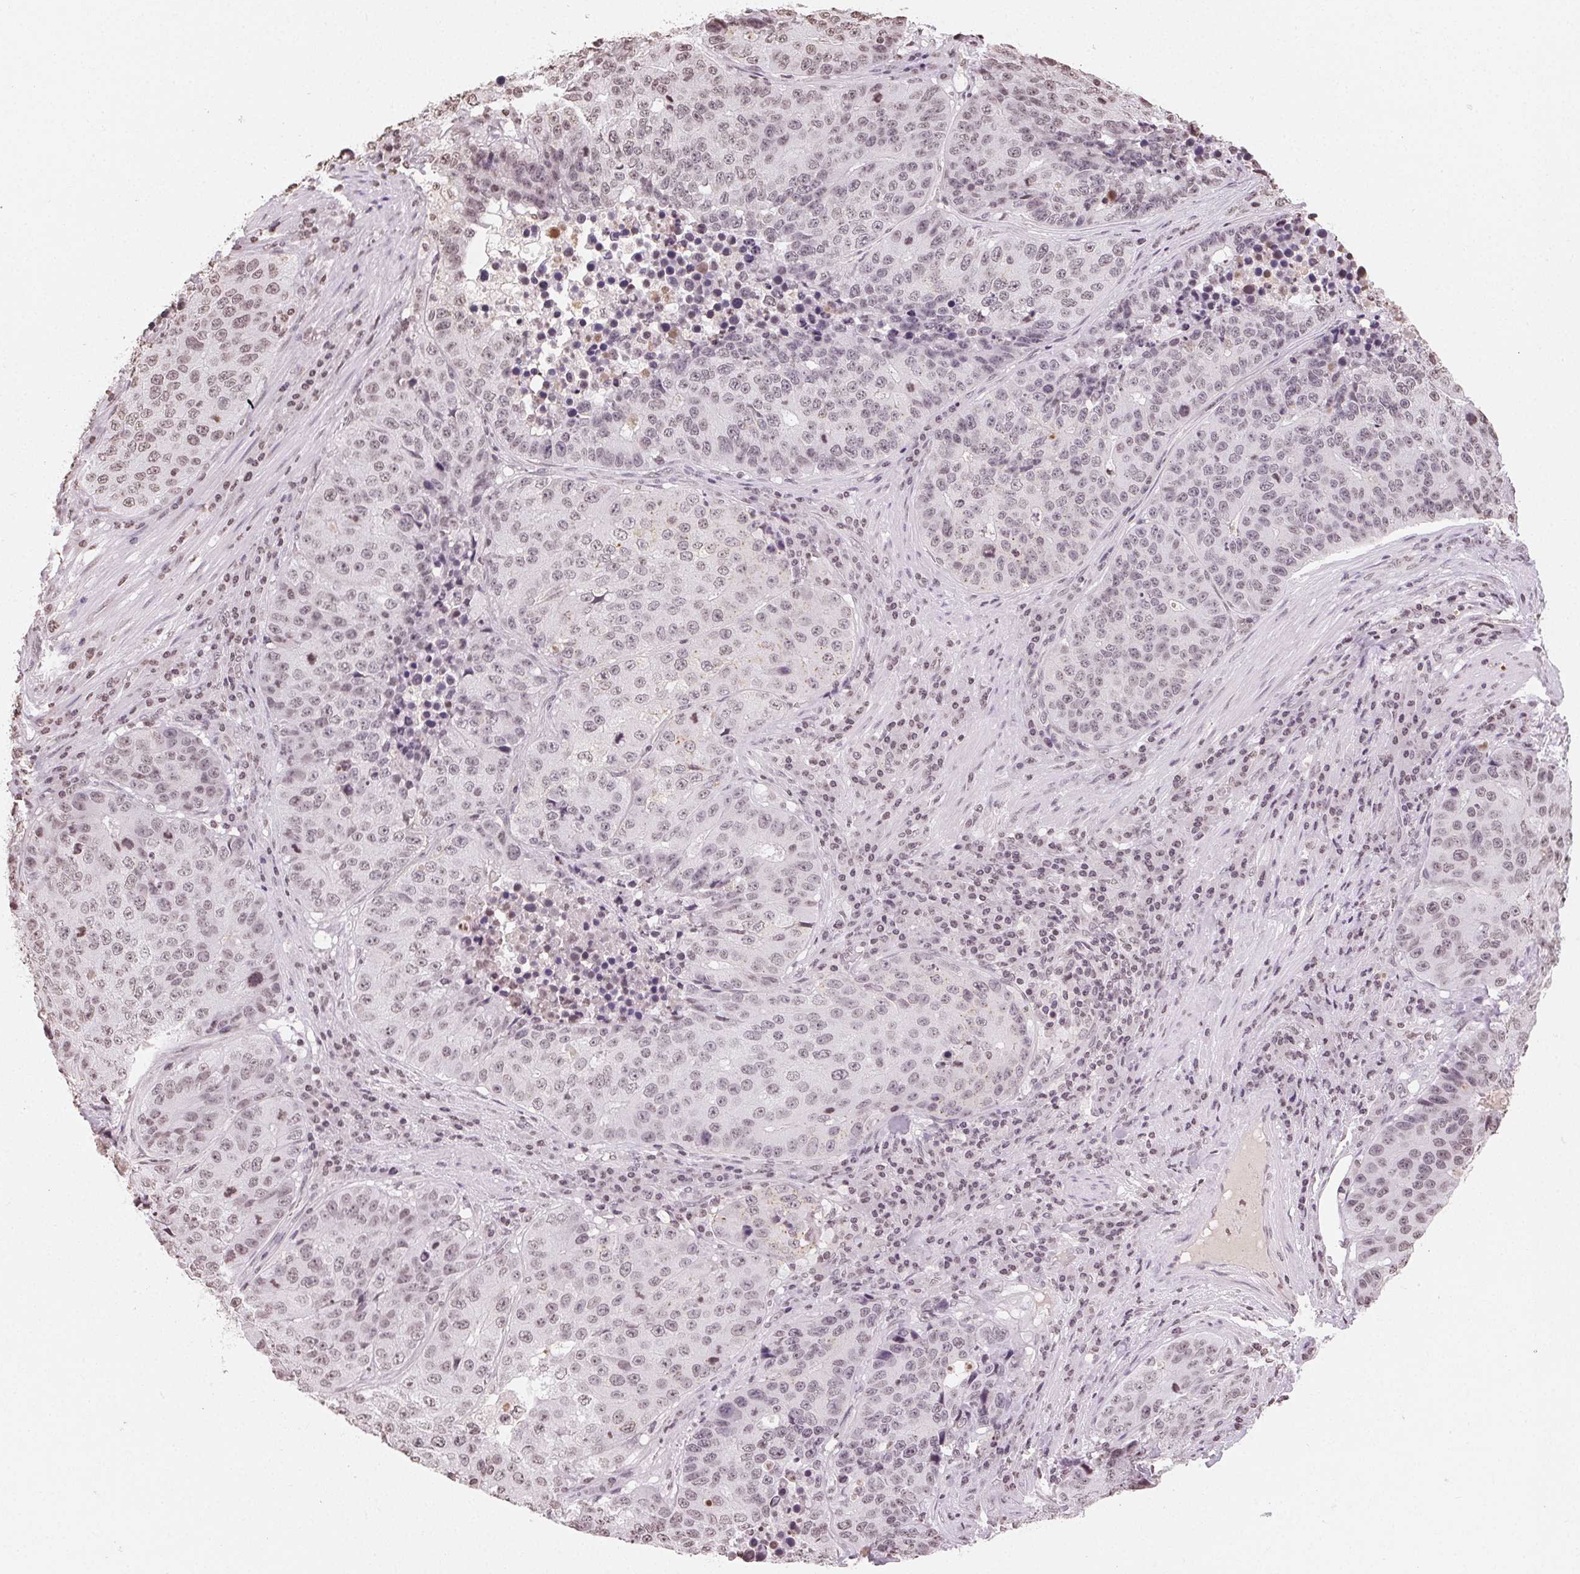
{"staining": {"intensity": "weak", "quantity": ">75%", "location": "nuclear"}, "tissue": "stomach cancer", "cell_type": "Tumor cells", "image_type": "cancer", "snomed": [{"axis": "morphology", "description": "Adenocarcinoma, NOS"}, {"axis": "topography", "description": "Stomach"}], "caption": "Protein expression analysis of adenocarcinoma (stomach) exhibits weak nuclear staining in approximately >75% of tumor cells.", "gene": "TBP", "patient": {"sex": "male", "age": 71}}